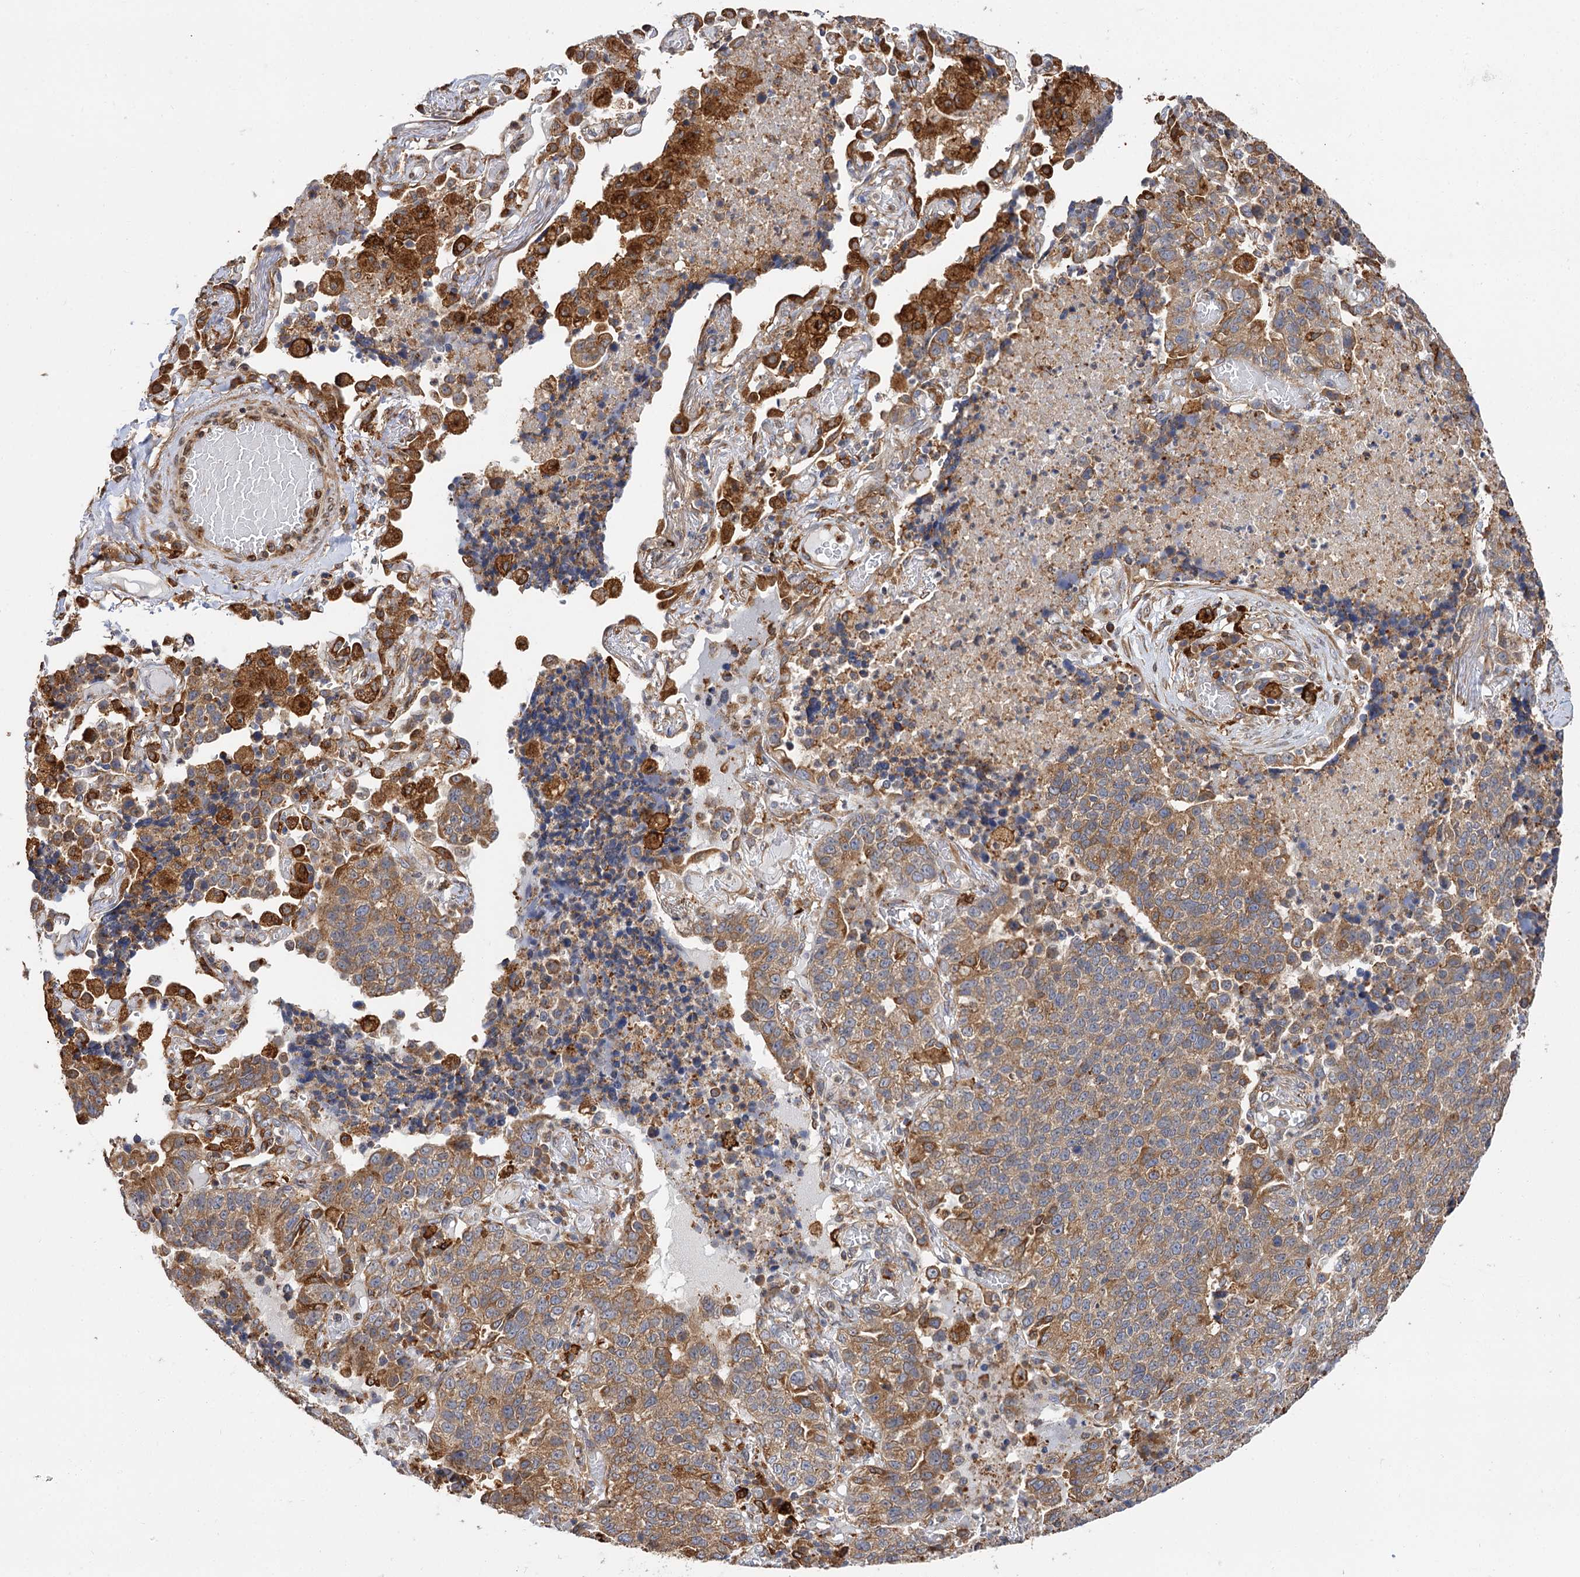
{"staining": {"intensity": "moderate", "quantity": ">75%", "location": "cytoplasmic/membranous"}, "tissue": "lung cancer", "cell_type": "Tumor cells", "image_type": "cancer", "snomed": [{"axis": "morphology", "description": "Adenocarcinoma, NOS"}, {"axis": "topography", "description": "Lung"}], "caption": "Brown immunohistochemical staining in lung adenocarcinoma exhibits moderate cytoplasmic/membranous staining in approximately >75% of tumor cells.", "gene": "PPIP5K2", "patient": {"sex": "male", "age": 49}}